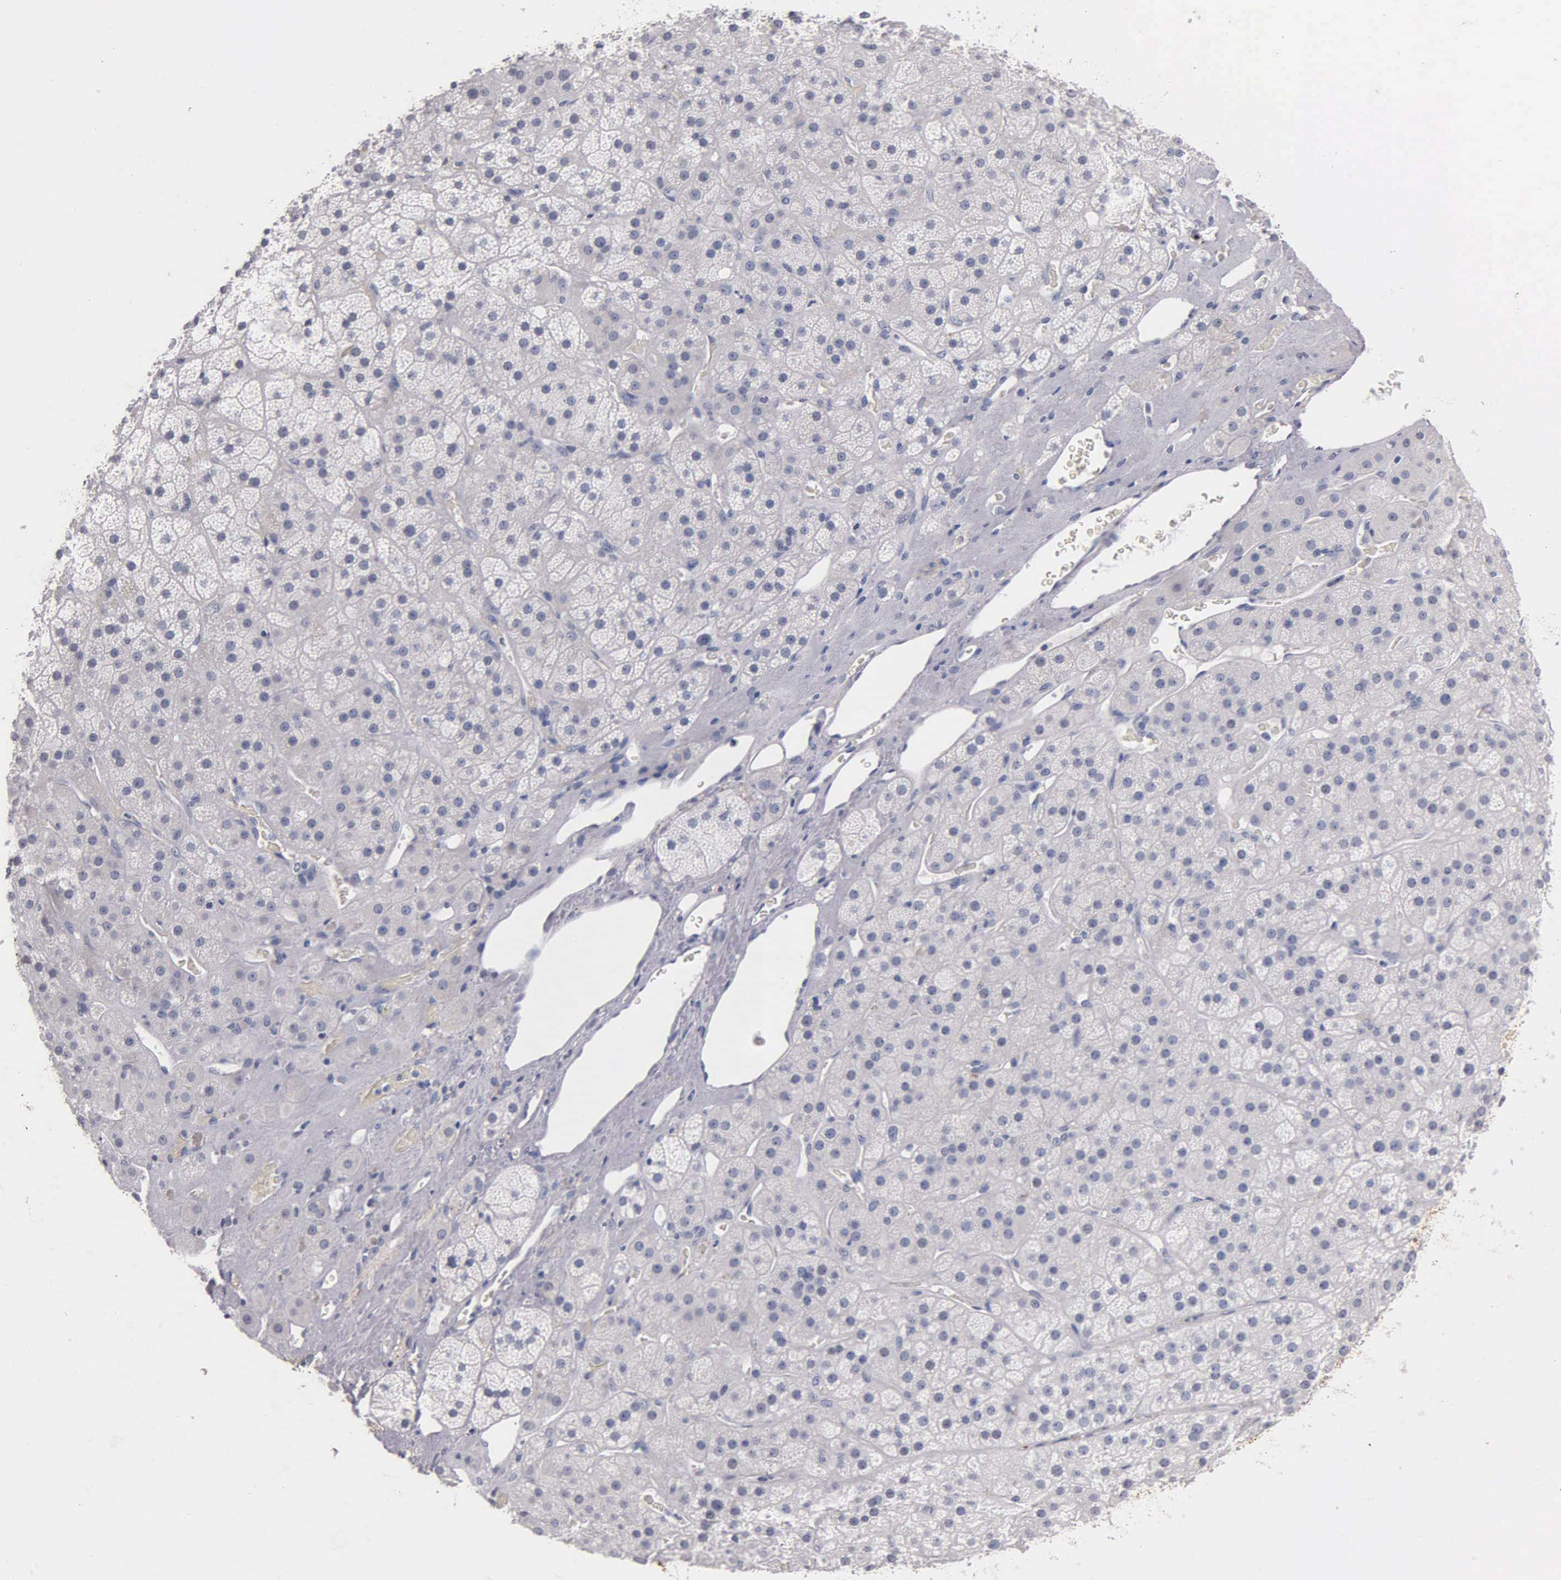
{"staining": {"intensity": "negative", "quantity": "none", "location": "none"}, "tissue": "adrenal gland", "cell_type": "Glandular cells", "image_type": "normal", "snomed": [{"axis": "morphology", "description": "Normal tissue, NOS"}, {"axis": "topography", "description": "Adrenal gland"}], "caption": "Immunohistochemistry (IHC) of unremarkable adrenal gland exhibits no expression in glandular cells.", "gene": "SST", "patient": {"sex": "male", "age": 57}}